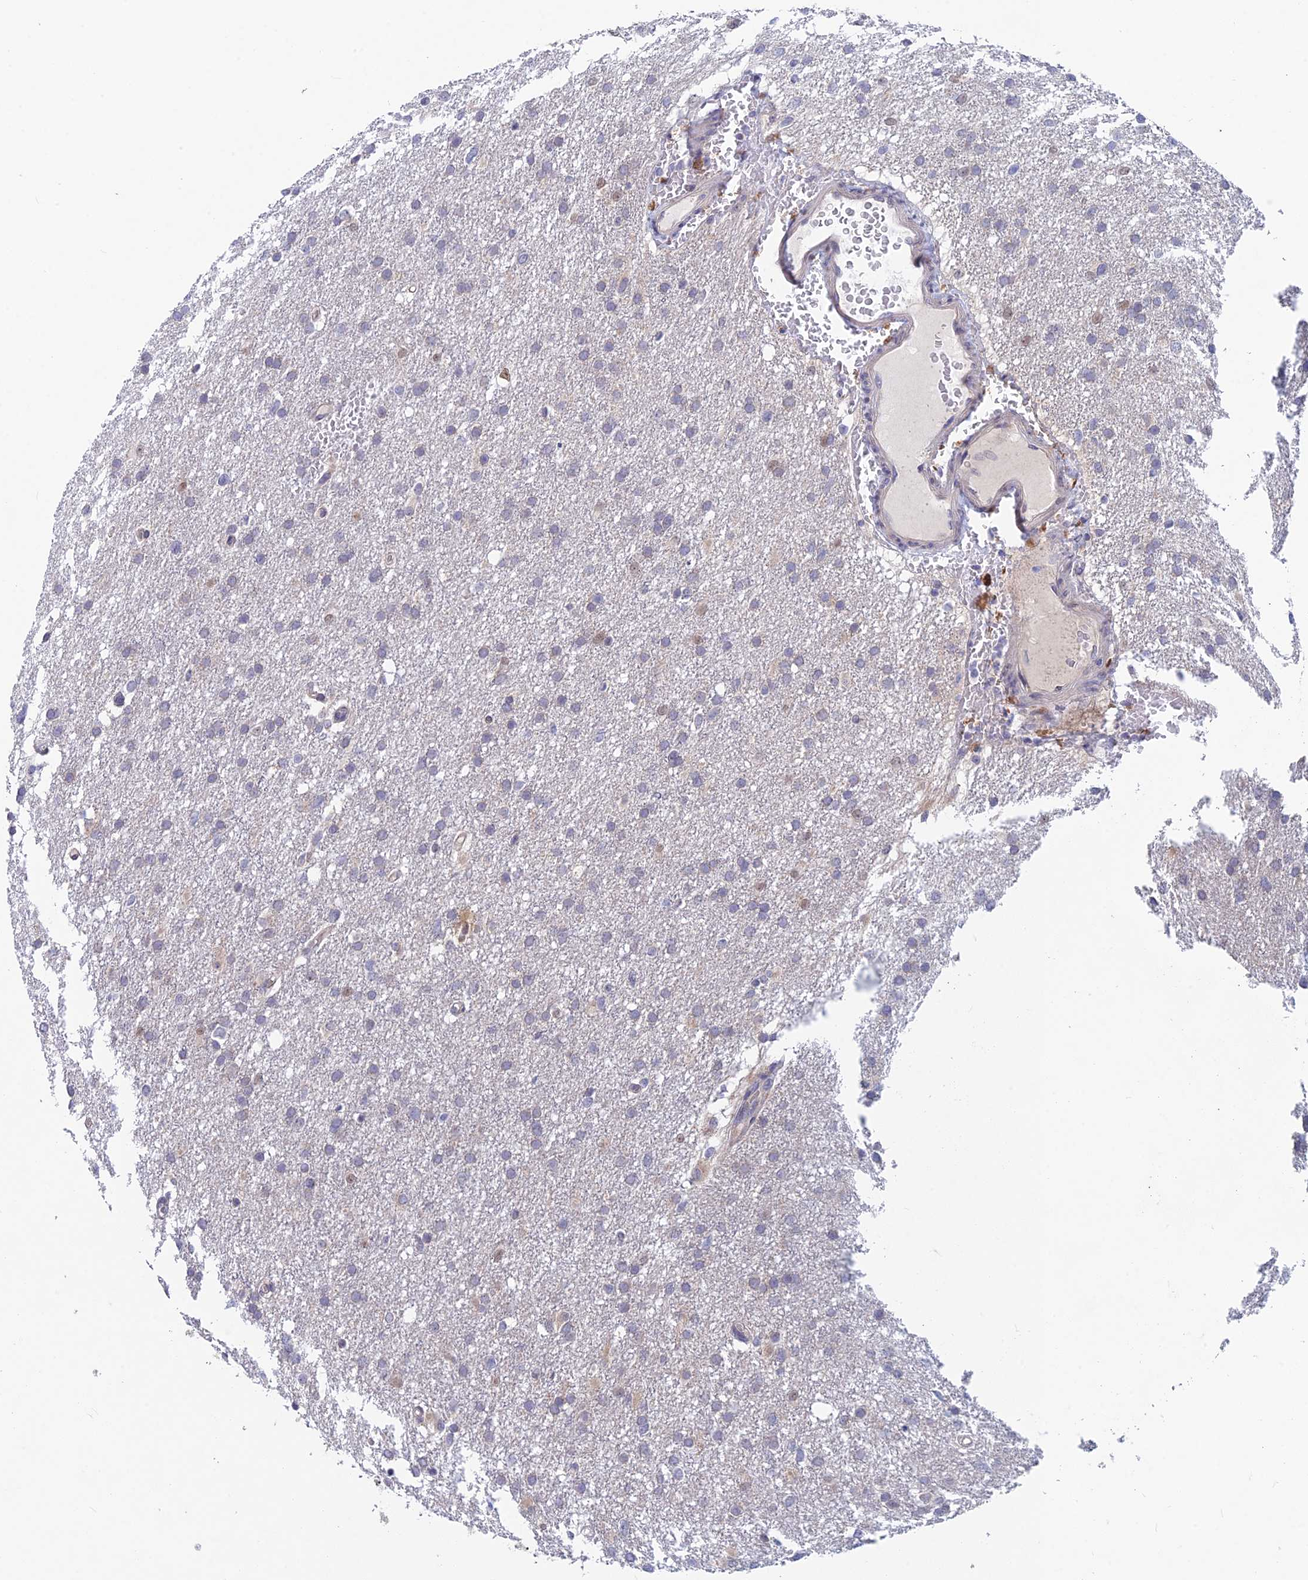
{"staining": {"intensity": "negative", "quantity": "none", "location": "none"}, "tissue": "glioma", "cell_type": "Tumor cells", "image_type": "cancer", "snomed": [{"axis": "morphology", "description": "Glioma, malignant, High grade"}, {"axis": "topography", "description": "Cerebral cortex"}], "caption": "The micrograph displays no significant positivity in tumor cells of glioma.", "gene": "SRA1", "patient": {"sex": "female", "age": 36}}